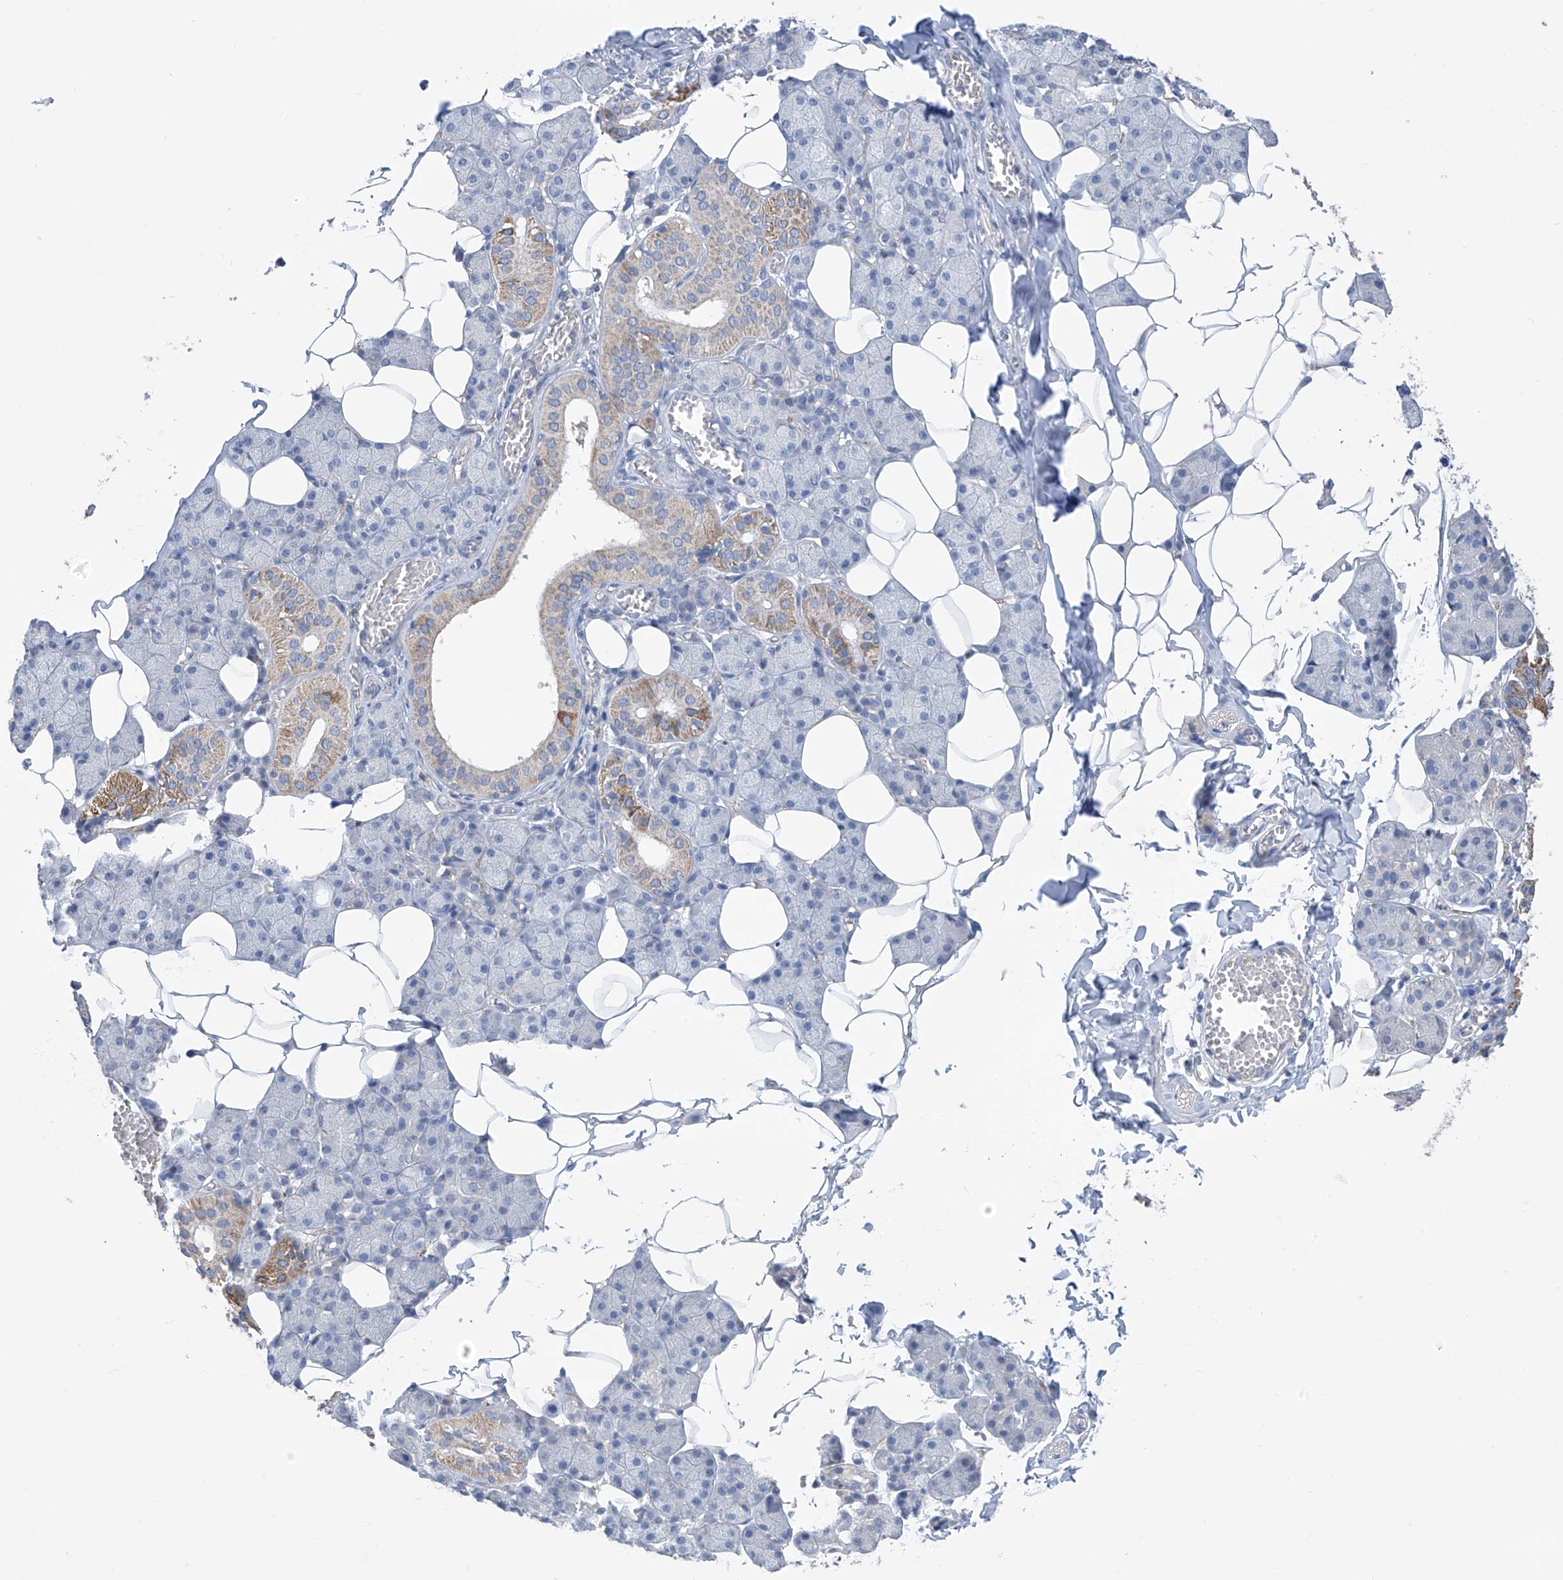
{"staining": {"intensity": "moderate", "quantity": "<25%", "location": "cytoplasmic/membranous"}, "tissue": "salivary gland", "cell_type": "Glandular cells", "image_type": "normal", "snomed": [{"axis": "morphology", "description": "Normal tissue, NOS"}, {"axis": "topography", "description": "Salivary gland"}], "caption": "This photomicrograph shows immunohistochemistry staining of unremarkable human salivary gland, with low moderate cytoplasmic/membranous positivity in about <25% of glandular cells.", "gene": "SYN3", "patient": {"sex": "female", "age": 33}}